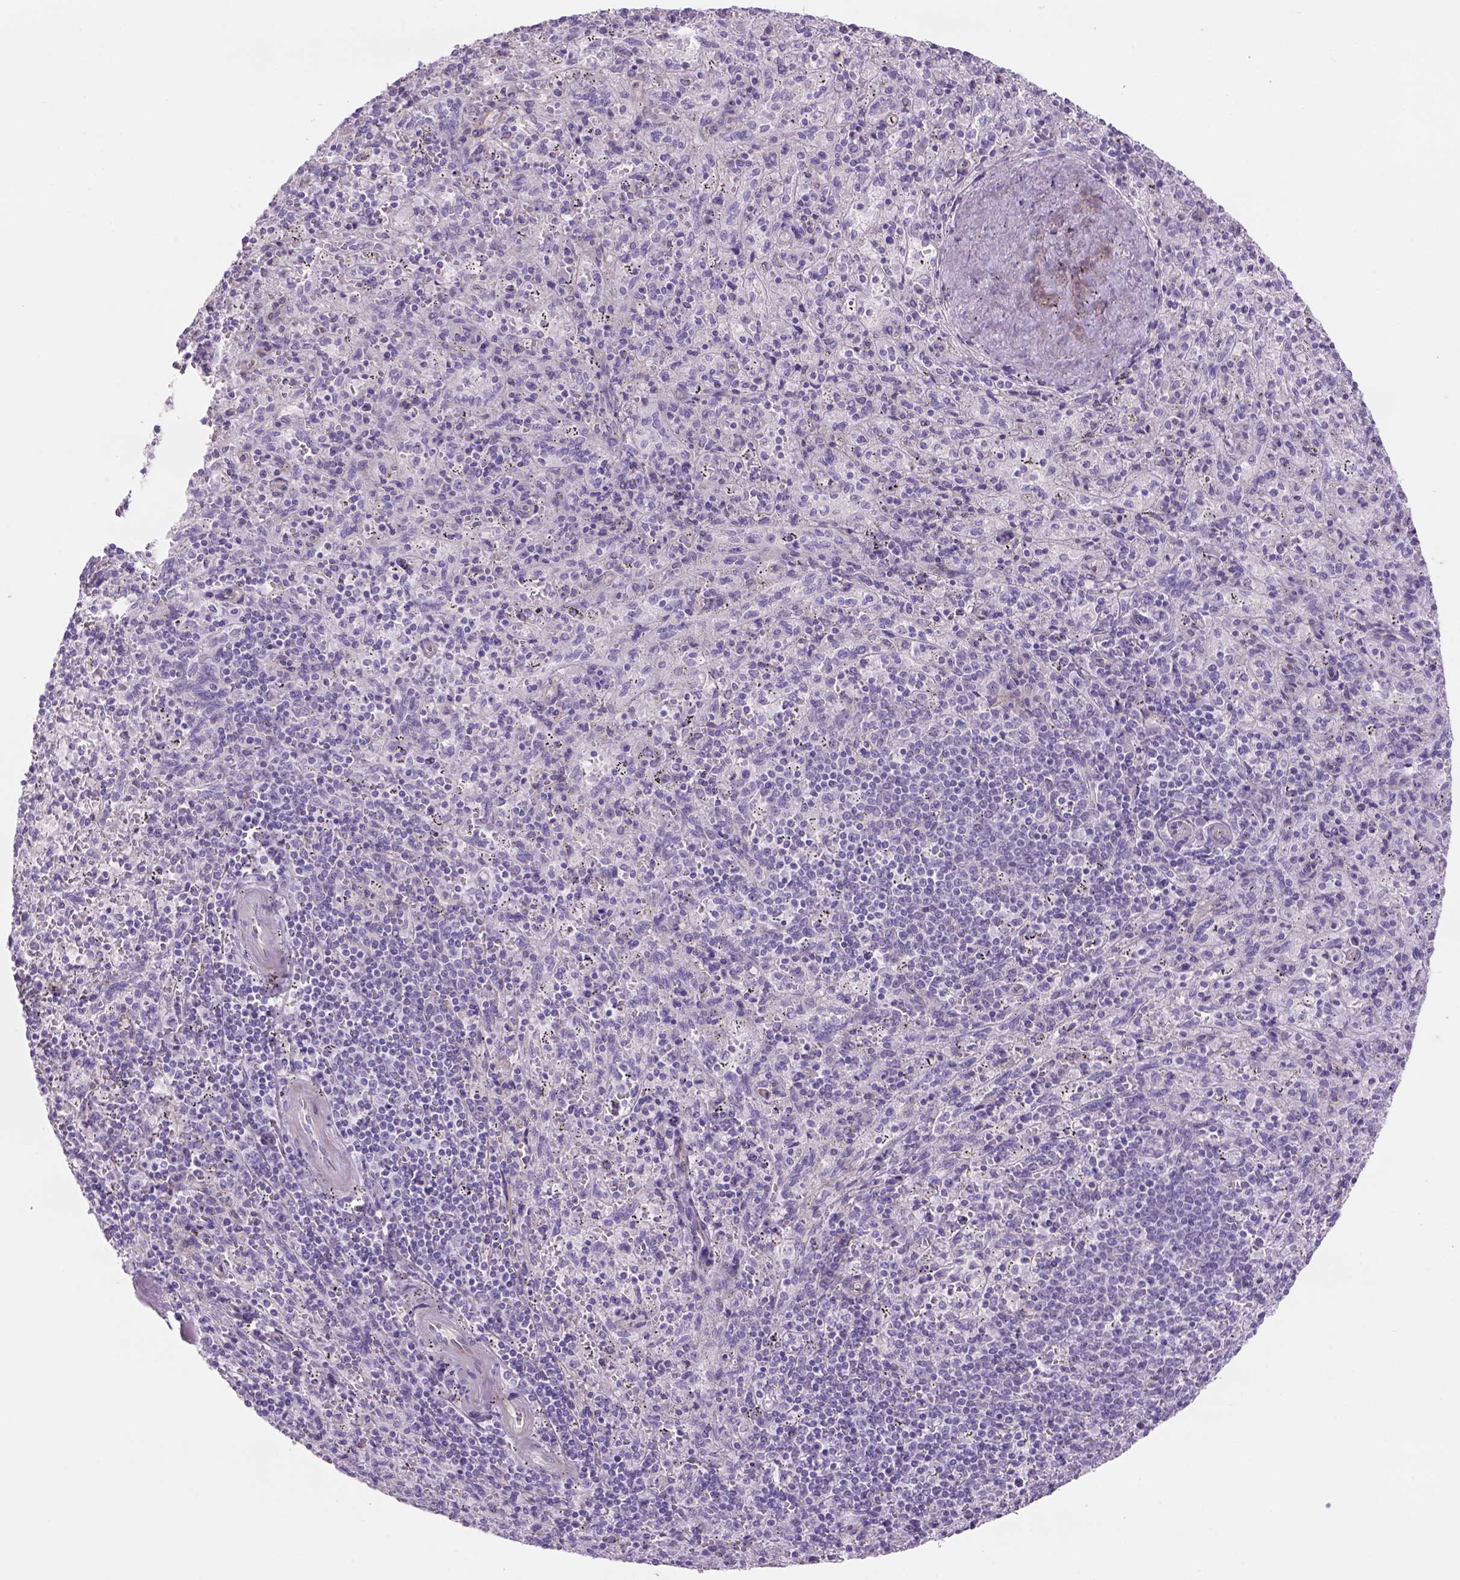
{"staining": {"intensity": "negative", "quantity": "none", "location": "none"}, "tissue": "spleen", "cell_type": "Cells in red pulp", "image_type": "normal", "snomed": [{"axis": "morphology", "description": "Normal tissue, NOS"}, {"axis": "topography", "description": "Spleen"}], "caption": "This is an immunohistochemistry (IHC) micrograph of normal human spleen. There is no positivity in cells in red pulp.", "gene": "TENM4", "patient": {"sex": "male", "age": 57}}